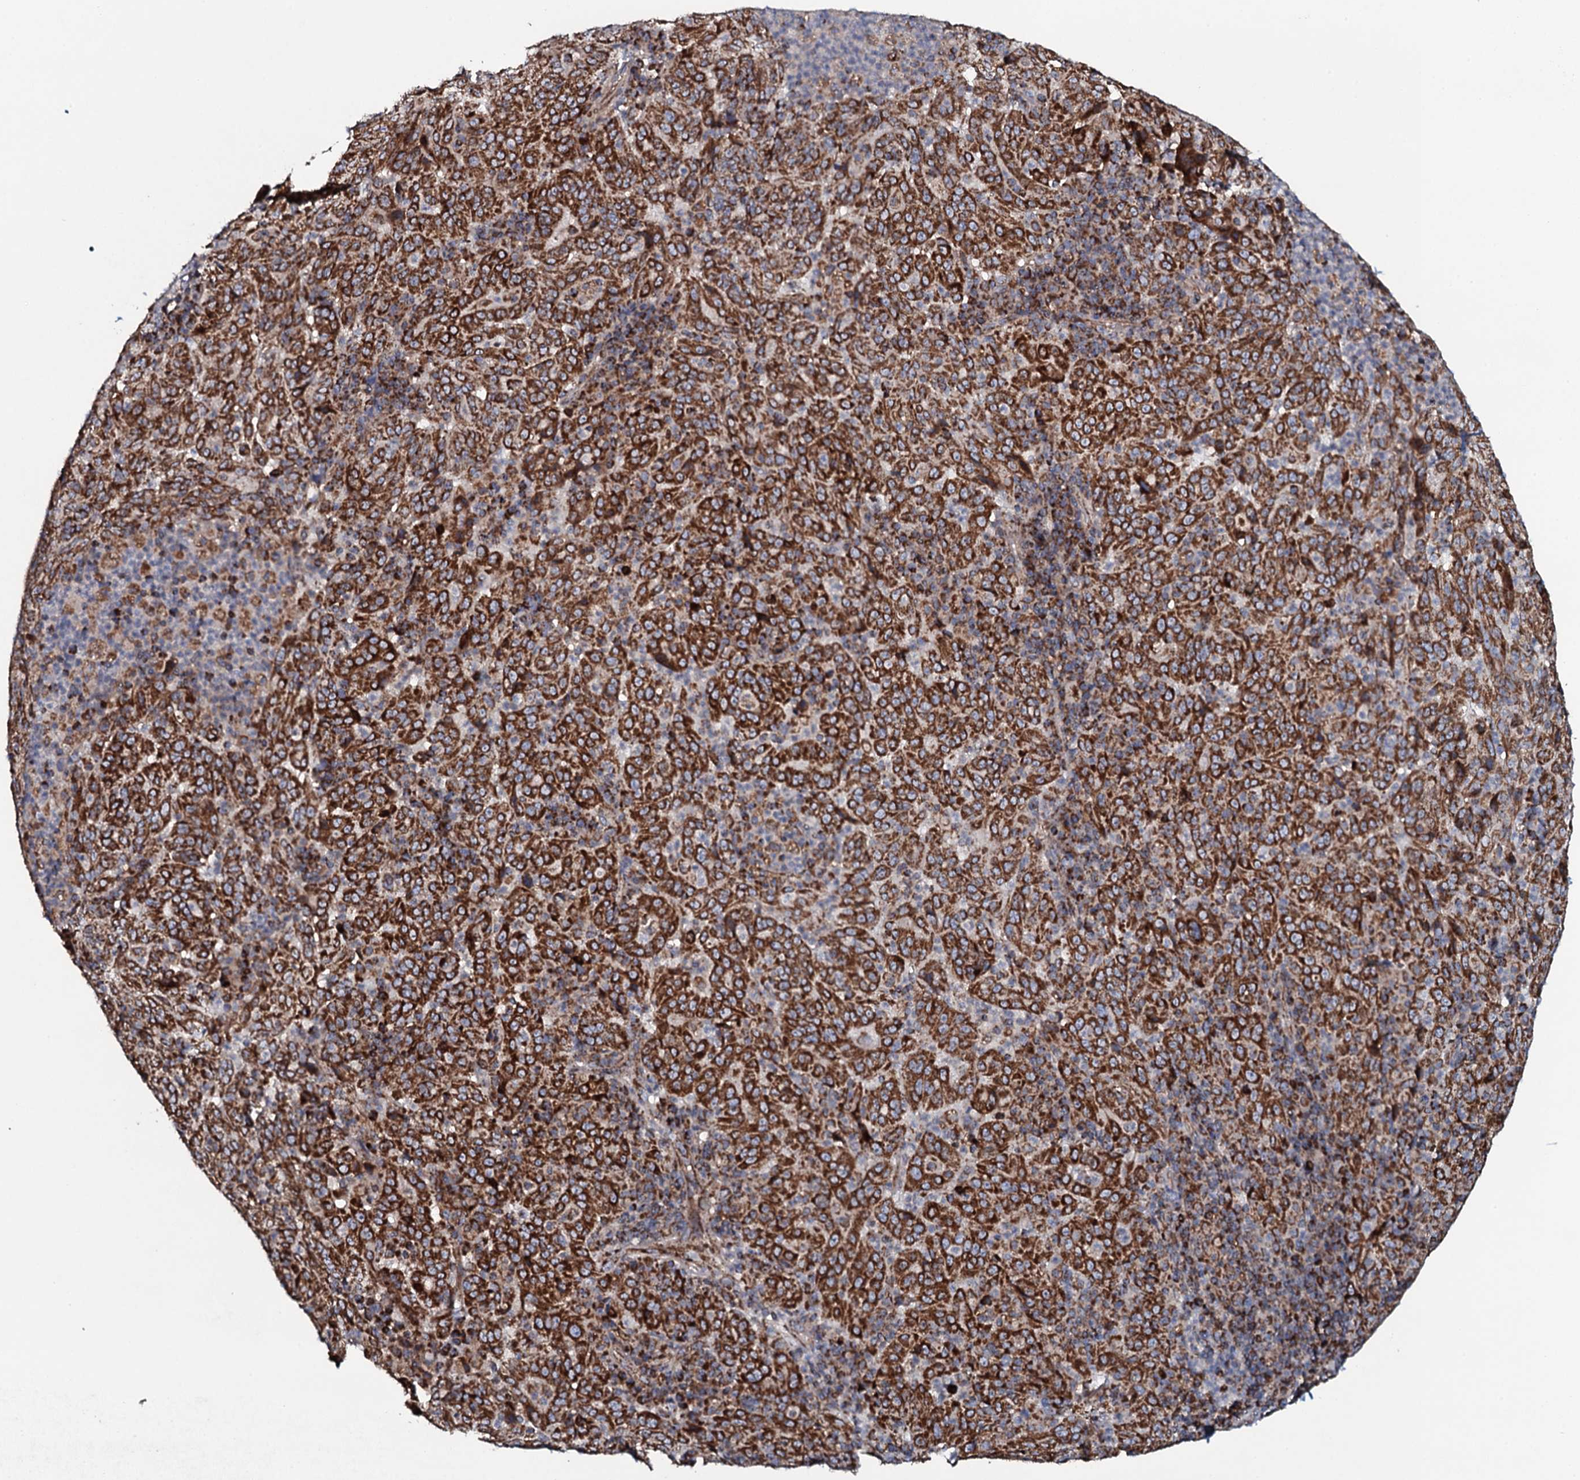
{"staining": {"intensity": "strong", "quantity": ">75%", "location": "cytoplasmic/membranous"}, "tissue": "pancreatic cancer", "cell_type": "Tumor cells", "image_type": "cancer", "snomed": [{"axis": "morphology", "description": "Adenocarcinoma, NOS"}, {"axis": "topography", "description": "Pancreas"}], "caption": "About >75% of tumor cells in human pancreatic adenocarcinoma display strong cytoplasmic/membranous protein positivity as visualized by brown immunohistochemical staining.", "gene": "EVC2", "patient": {"sex": "male", "age": 63}}